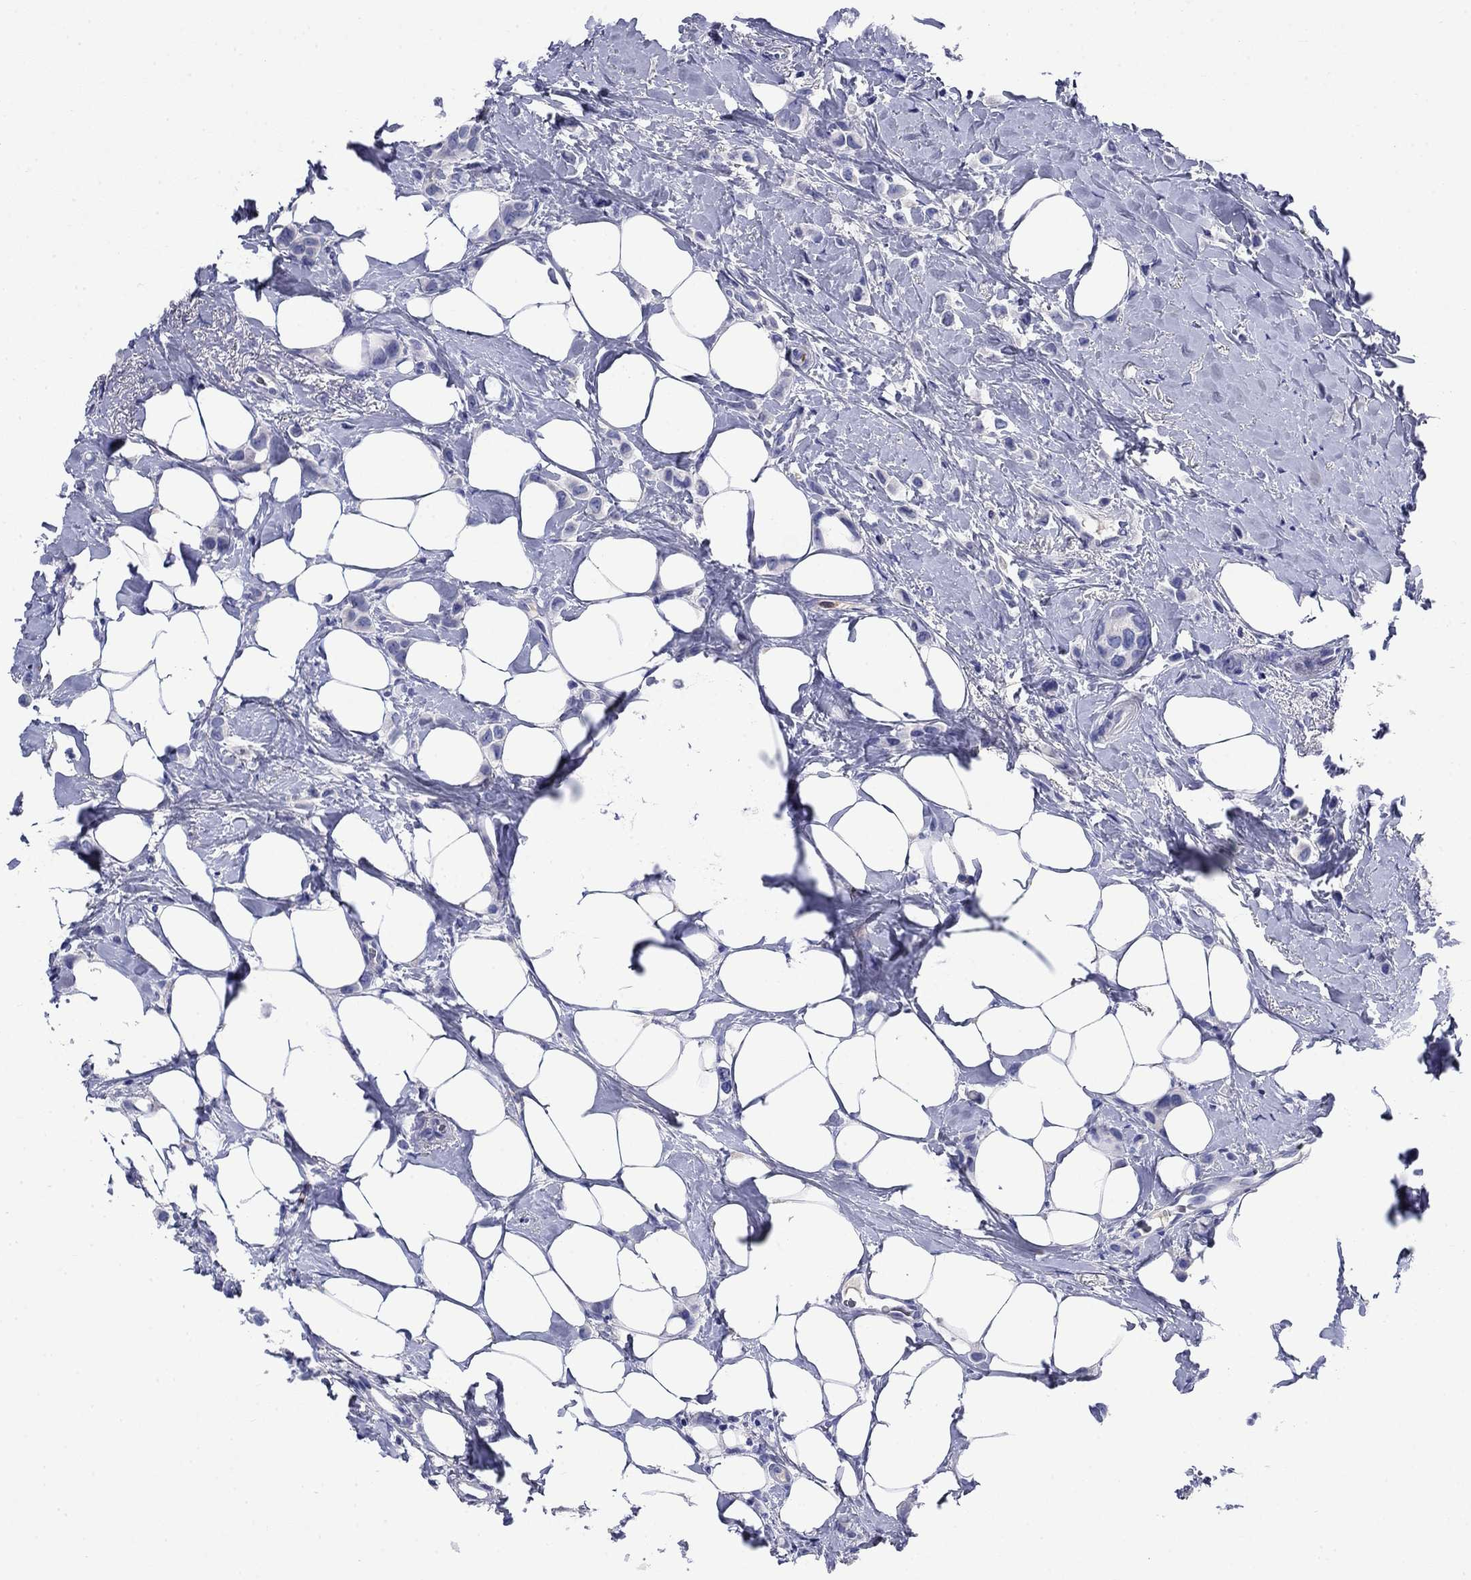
{"staining": {"intensity": "negative", "quantity": "none", "location": "none"}, "tissue": "breast cancer", "cell_type": "Tumor cells", "image_type": "cancer", "snomed": [{"axis": "morphology", "description": "Lobular carcinoma"}, {"axis": "topography", "description": "Breast"}], "caption": "Breast cancer (lobular carcinoma) stained for a protein using IHC demonstrates no positivity tumor cells.", "gene": "TFR2", "patient": {"sex": "female", "age": 66}}